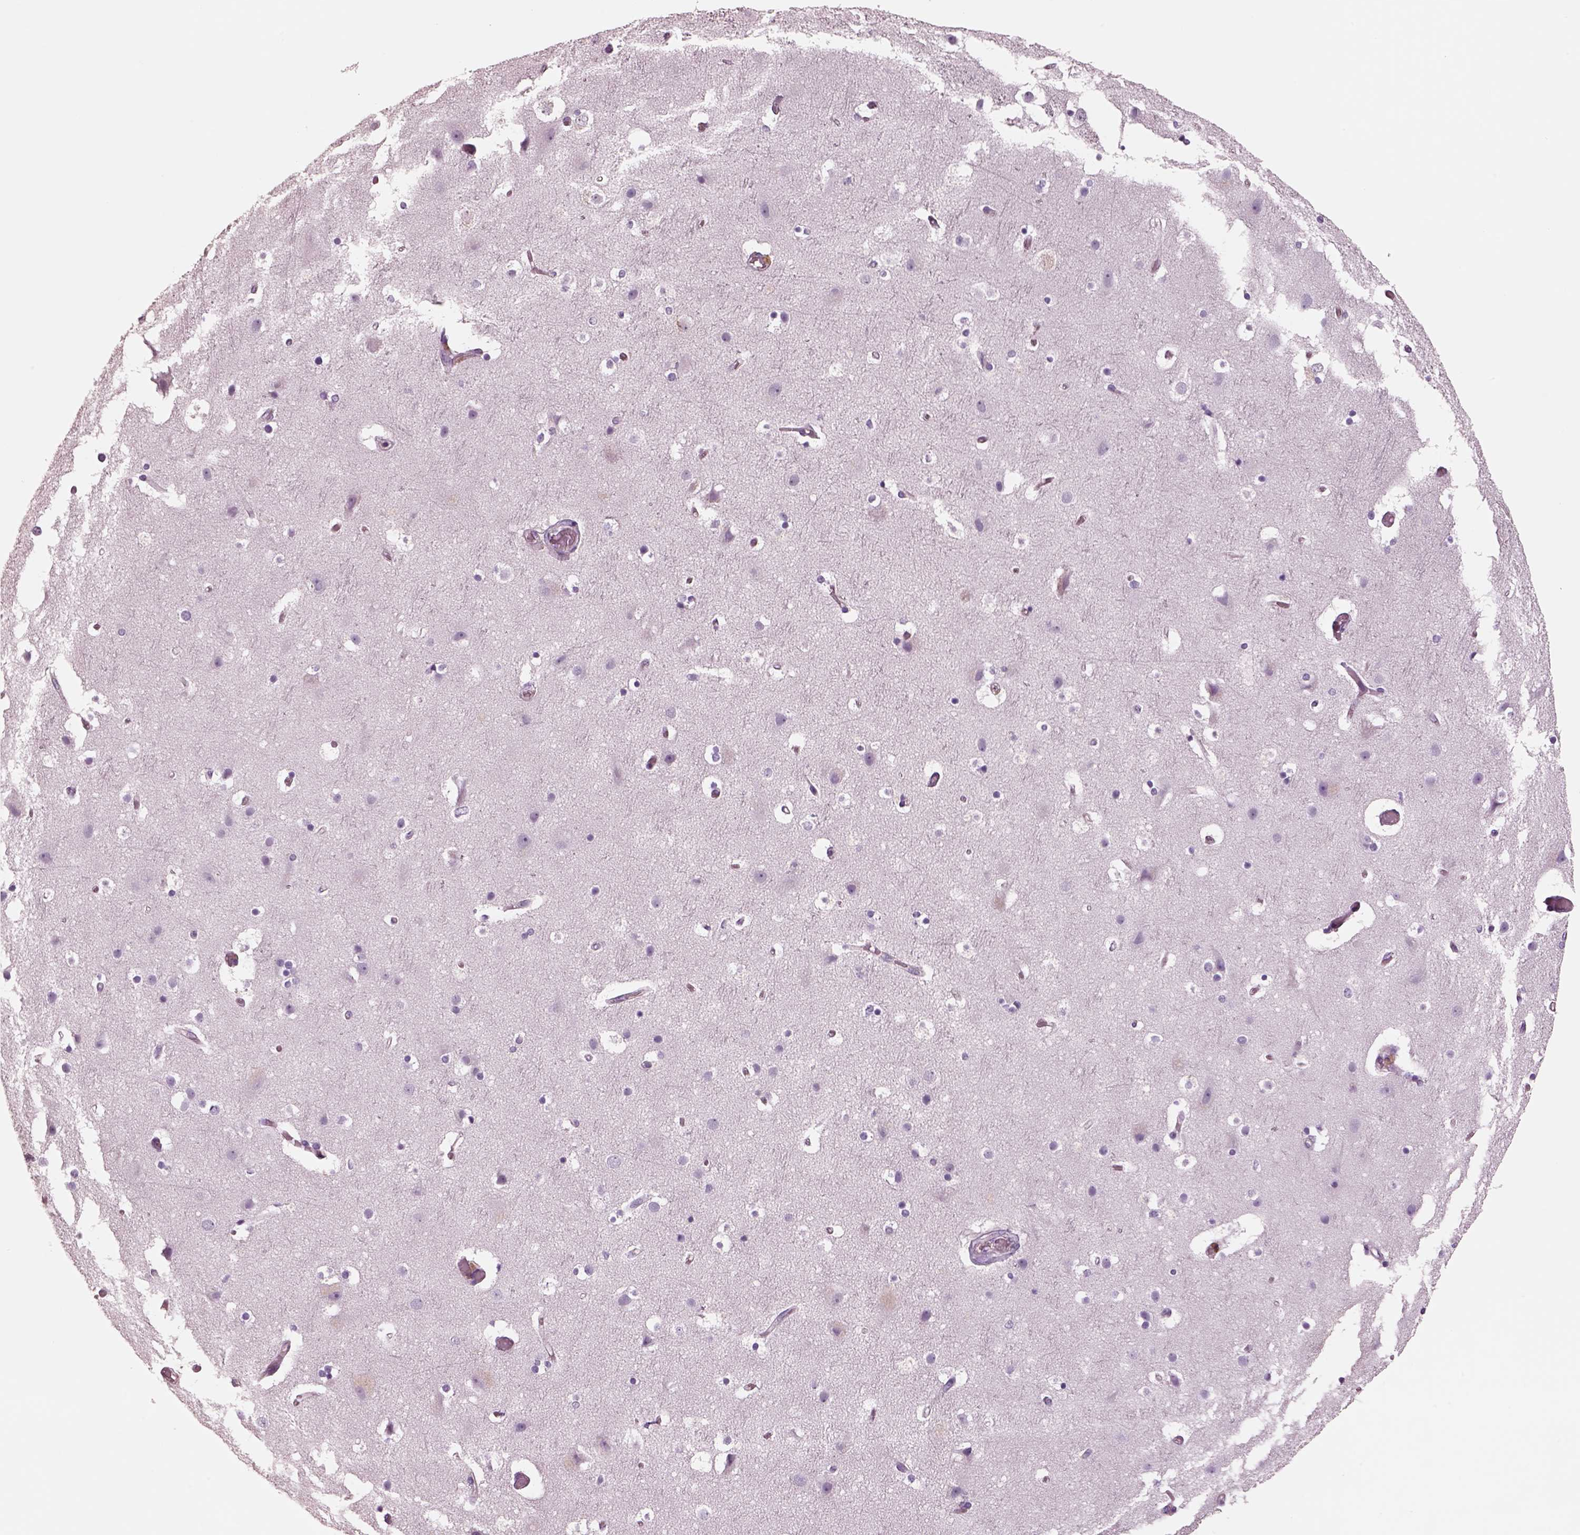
{"staining": {"intensity": "negative", "quantity": "none", "location": "none"}, "tissue": "cerebral cortex", "cell_type": "Endothelial cells", "image_type": "normal", "snomed": [{"axis": "morphology", "description": "Normal tissue, NOS"}, {"axis": "topography", "description": "Cerebral cortex"}], "caption": "This is an immunohistochemistry (IHC) micrograph of unremarkable cerebral cortex. There is no staining in endothelial cells.", "gene": "IGLL1", "patient": {"sex": "female", "age": 52}}